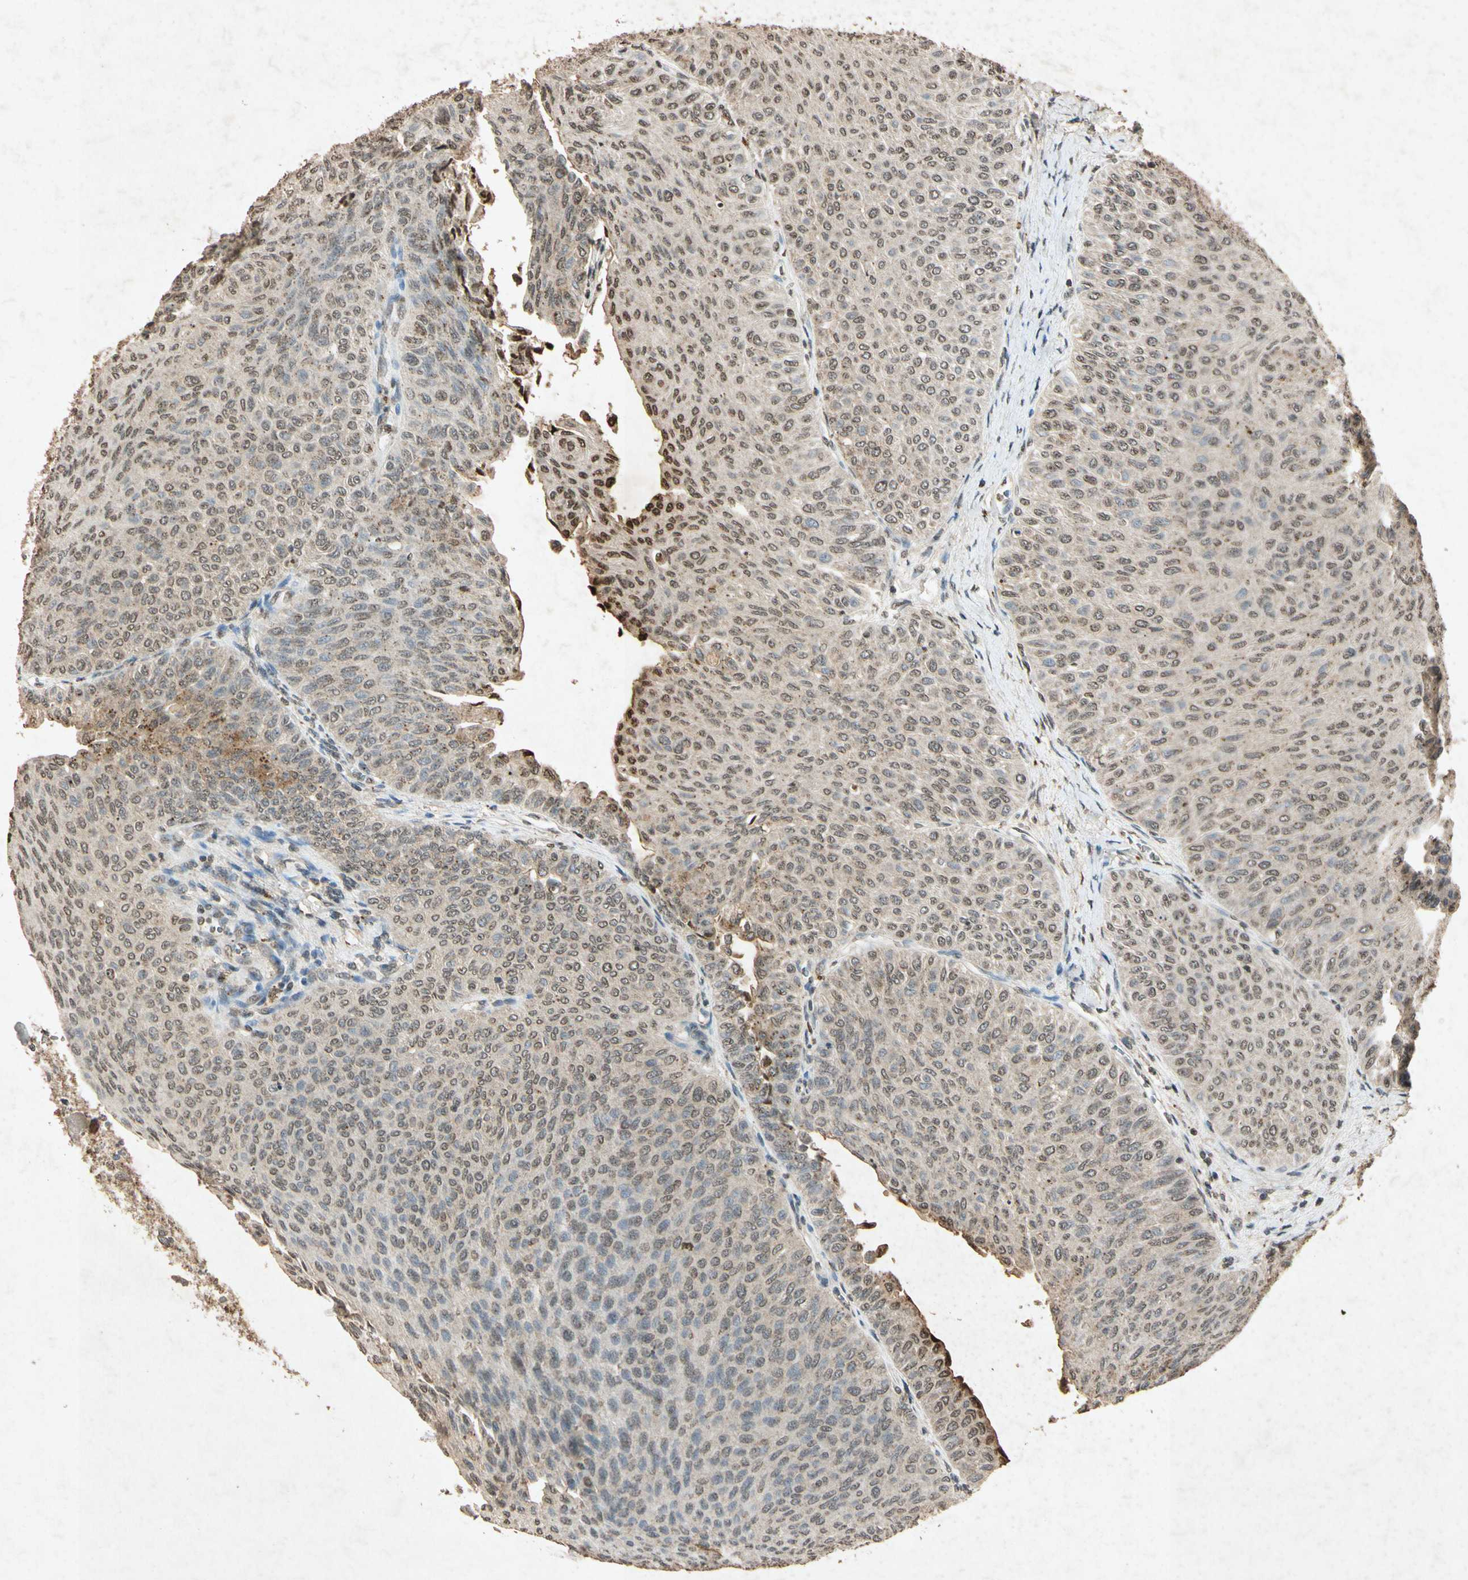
{"staining": {"intensity": "weak", "quantity": "25%-75%", "location": "cytoplasmic/membranous,nuclear"}, "tissue": "urothelial cancer", "cell_type": "Tumor cells", "image_type": "cancer", "snomed": [{"axis": "morphology", "description": "Urothelial carcinoma, Low grade"}, {"axis": "topography", "description": "Urinary bladder"}], "caption": "Protein staining of urothelial cancer tissue demonstrates weak cytoplasmic/membranous and nuclear staining in about 25%-75% of tumor cells. (Stains: DAB in brown, nuclei in blue, Microscopy: brightfield microscopy at high magnification).", "gene": "MSRB1", "patient": {"sex": "male", "age": 78}}